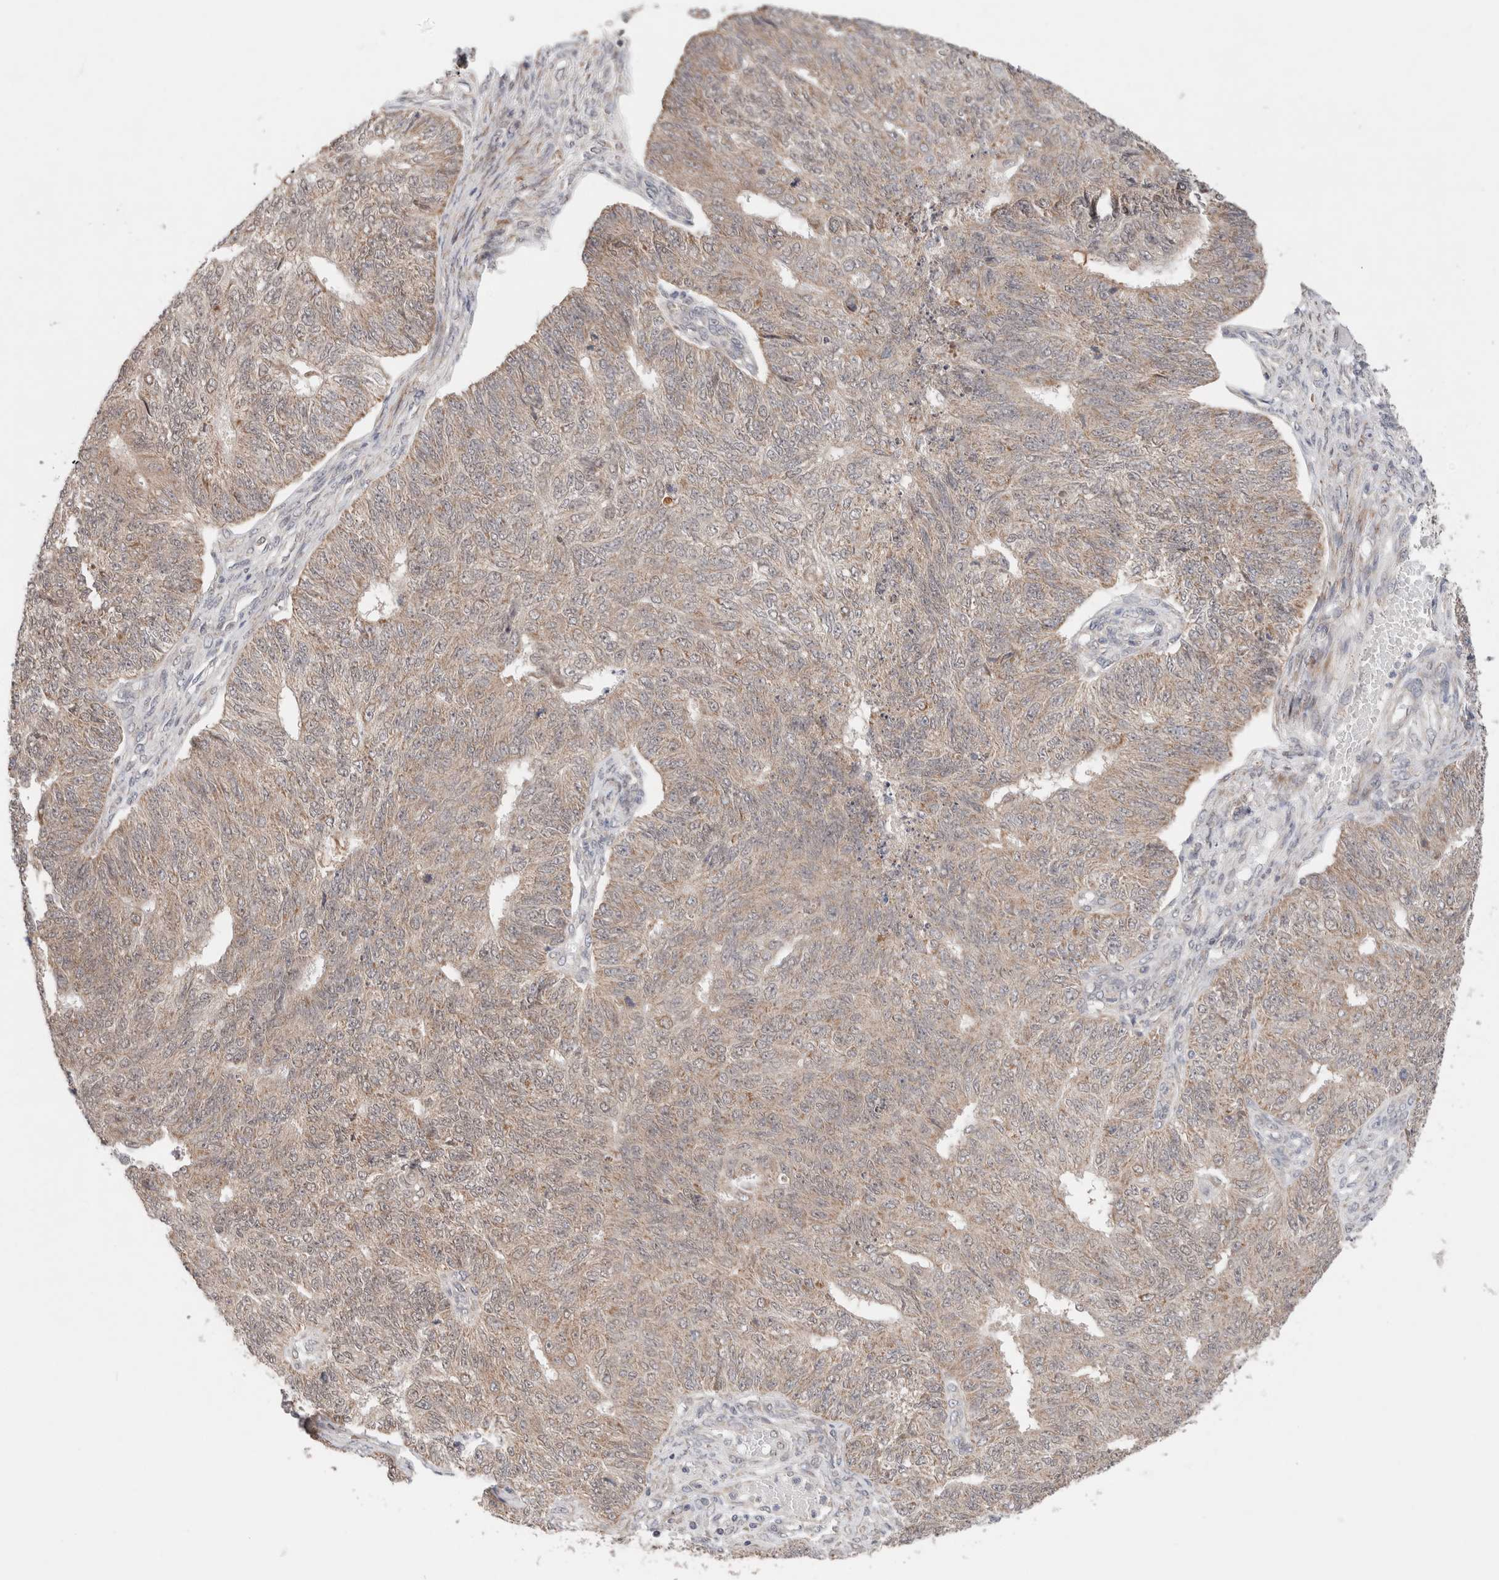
{"staining": {"intensity": "weak", "quantity": ">75%", "location": "cytoplasmic/membranous"}, "tissue": "endometrial cancer", "cell_type": "Tumor cells", "image_type": "cancer", "snomed": [{"axis": "morphology", "description": "Adenocarcinoma, NOS"}, {"axis": "topography", "description": "Endometrium"}], "caption": "Approximately >75% of tumor cells in human endometrial adenocarcinoma show weak cytoplasmic/membranous protein expression as visualized by brown immunohistochemical staining.", "gene": "ERI3", "patient": {"sex": "female", "age": 32}}